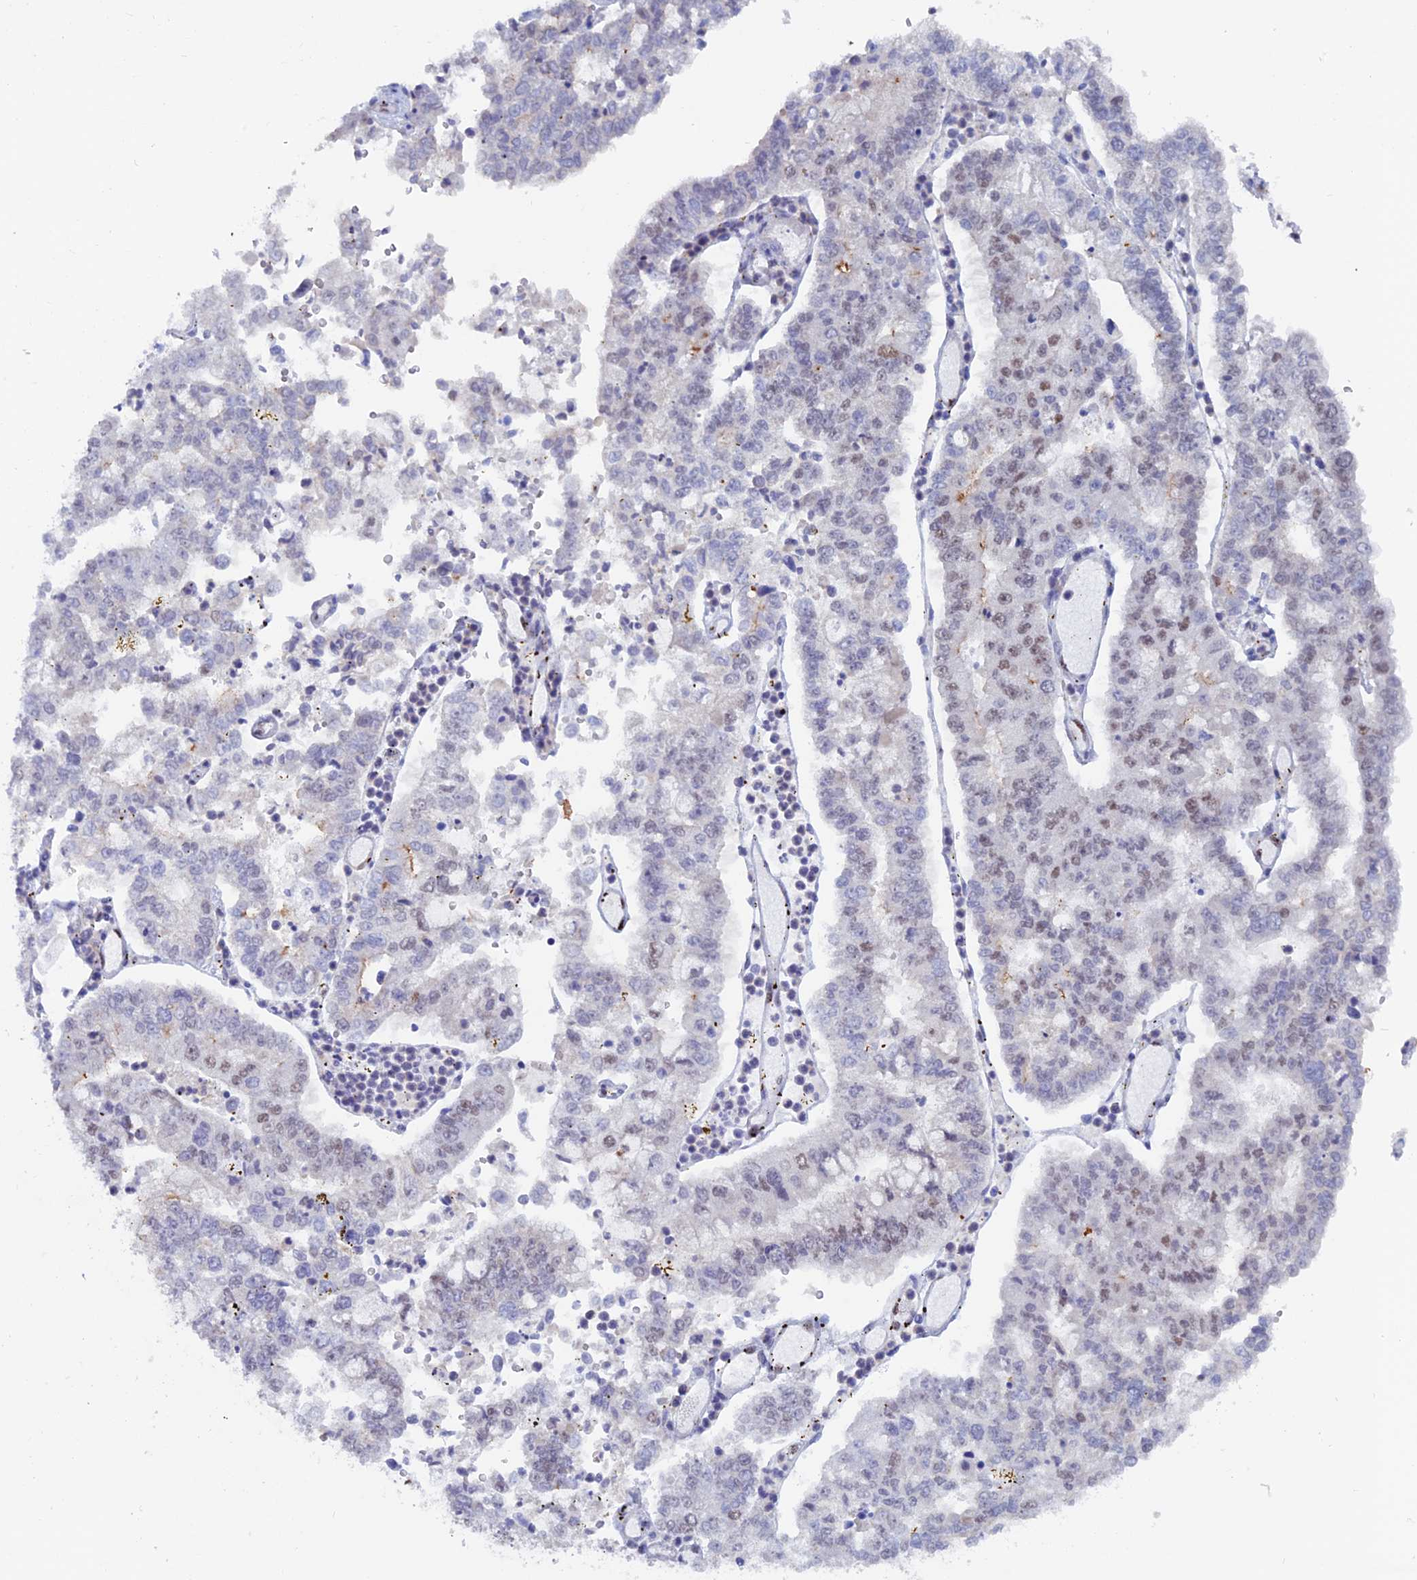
{"staining": {"intensity": "weak", "quantity": "25%-75%", "location": "nuclear"}, "tissue": "stomach cancer", "cell_type": "Tumor cells", "image_type": "cancer", "snomed": [{"axis": "morphology", "description": "Adenocarcinoma, NOS"}, {"axis": "topography", "description": "Stomach"}], "caption": "Immunohistochemical staining of human stomach cancer (adenocarcinoma) displays low levels of weak nuclear expression in about 25%-75% of tumor cells.", "gene": "NOL4L", "patient": {"sex": "male", "age": 76}}